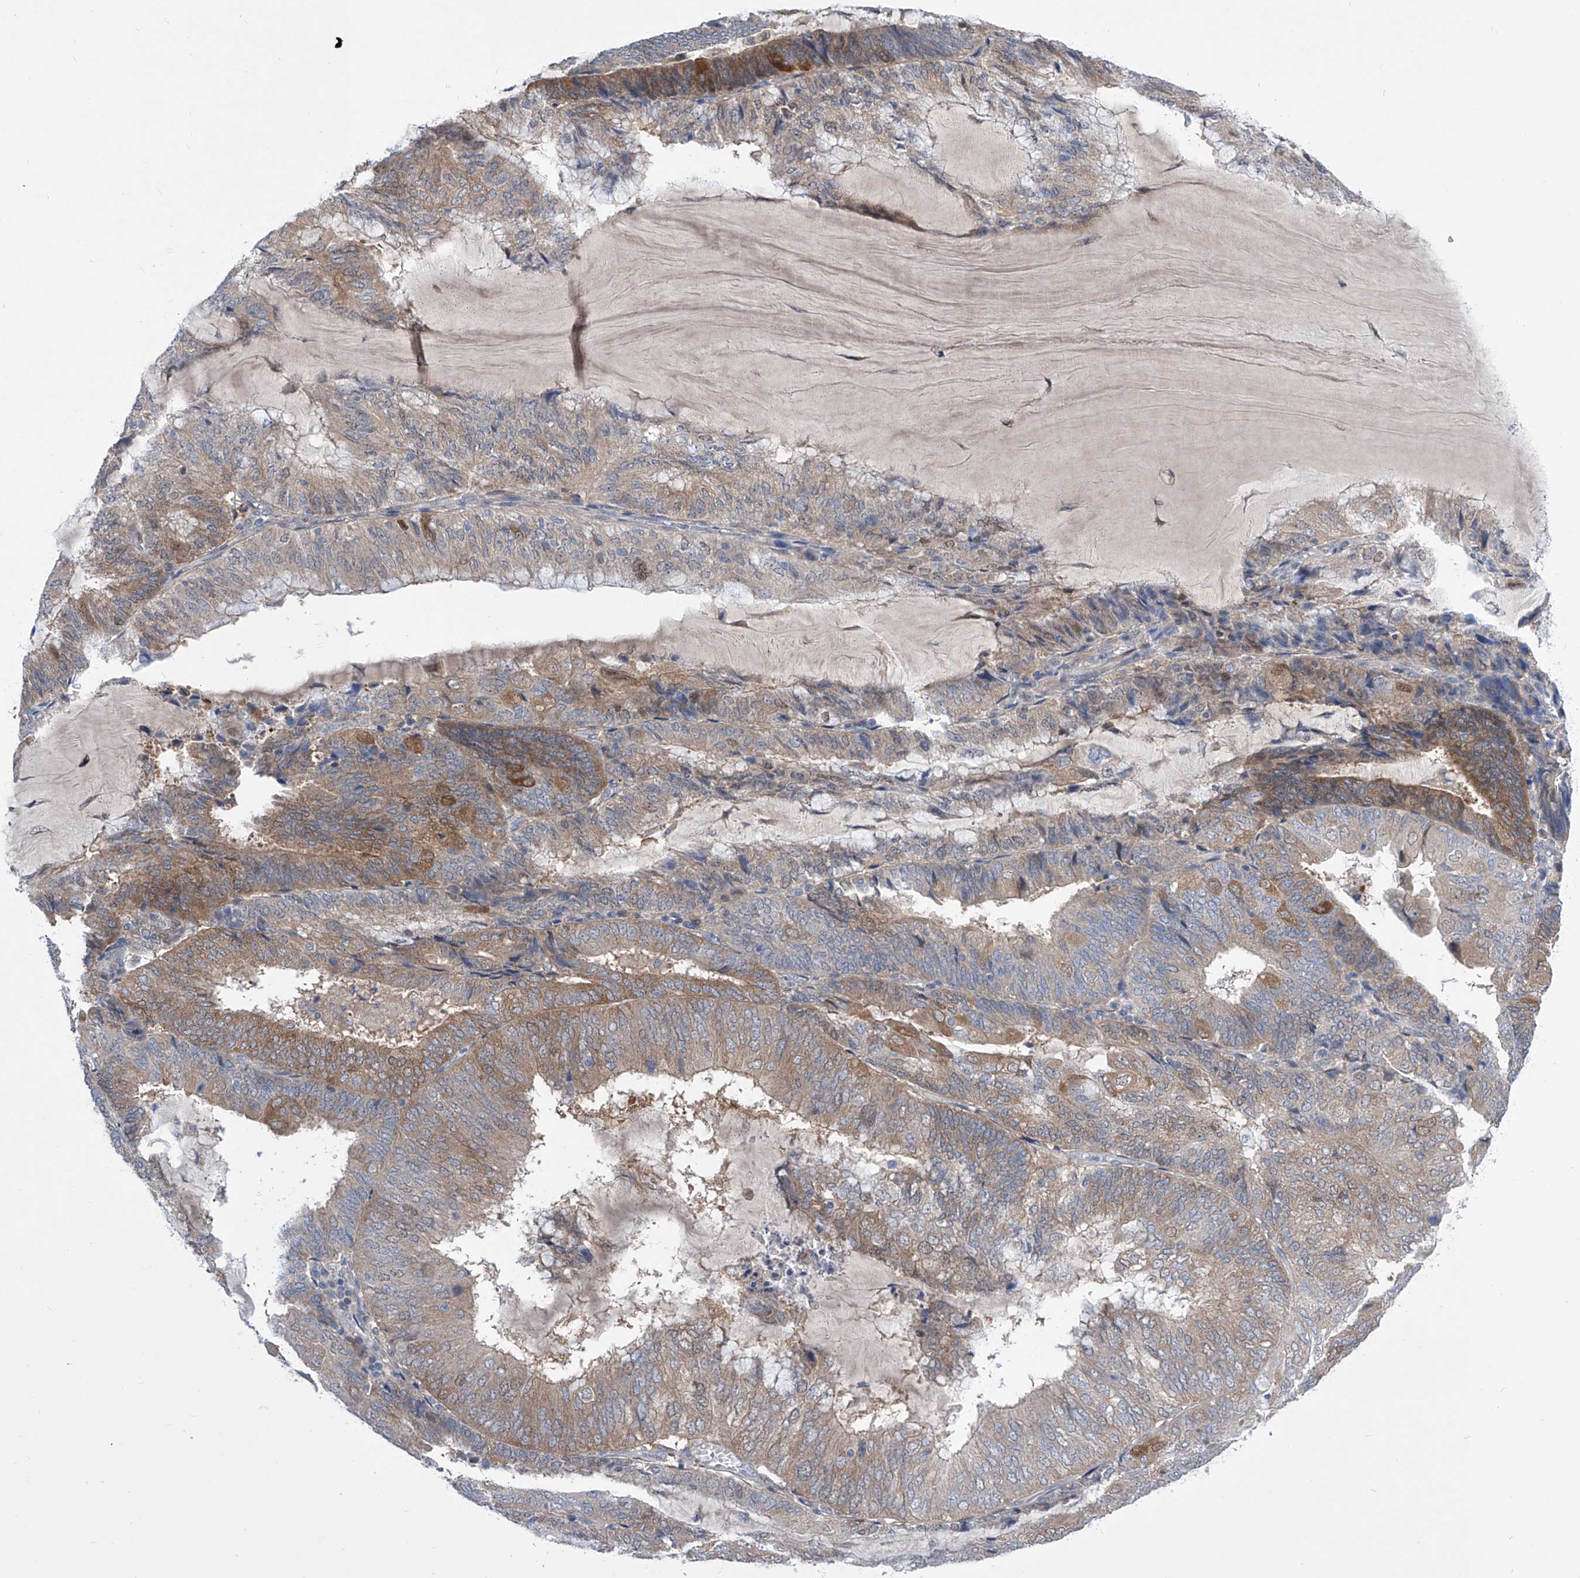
{"staining": {"intensity": "moderate", "quantity": "25%-75%", "location": "cytoplasmic/membranous"}, "tissue": "endometrial cancer", "cell_type": "Tumor cells", "image_type": "cancer", "snomed": [{"axis": "morphology", "description": "Adenocarcinoma, NOS"}, {"axis": "topography", "description": "Endometrium"}], "caption": "Endometrial cancer (adenocarcinoma) stained with immunohistochemistry (IHC) shows moderate cytoplasmic/membranous positivity in approximately 25%-75% of tumor cells. The staining was performed using DAB (3,3'-diaminobenzidine) to visualize the protein expression in brown, while the nuclei were stained in blue with hematoxylin (Magnification: 20x).", "gene": "SRBD1", "patient": {"sex": "female", "age": 81}}